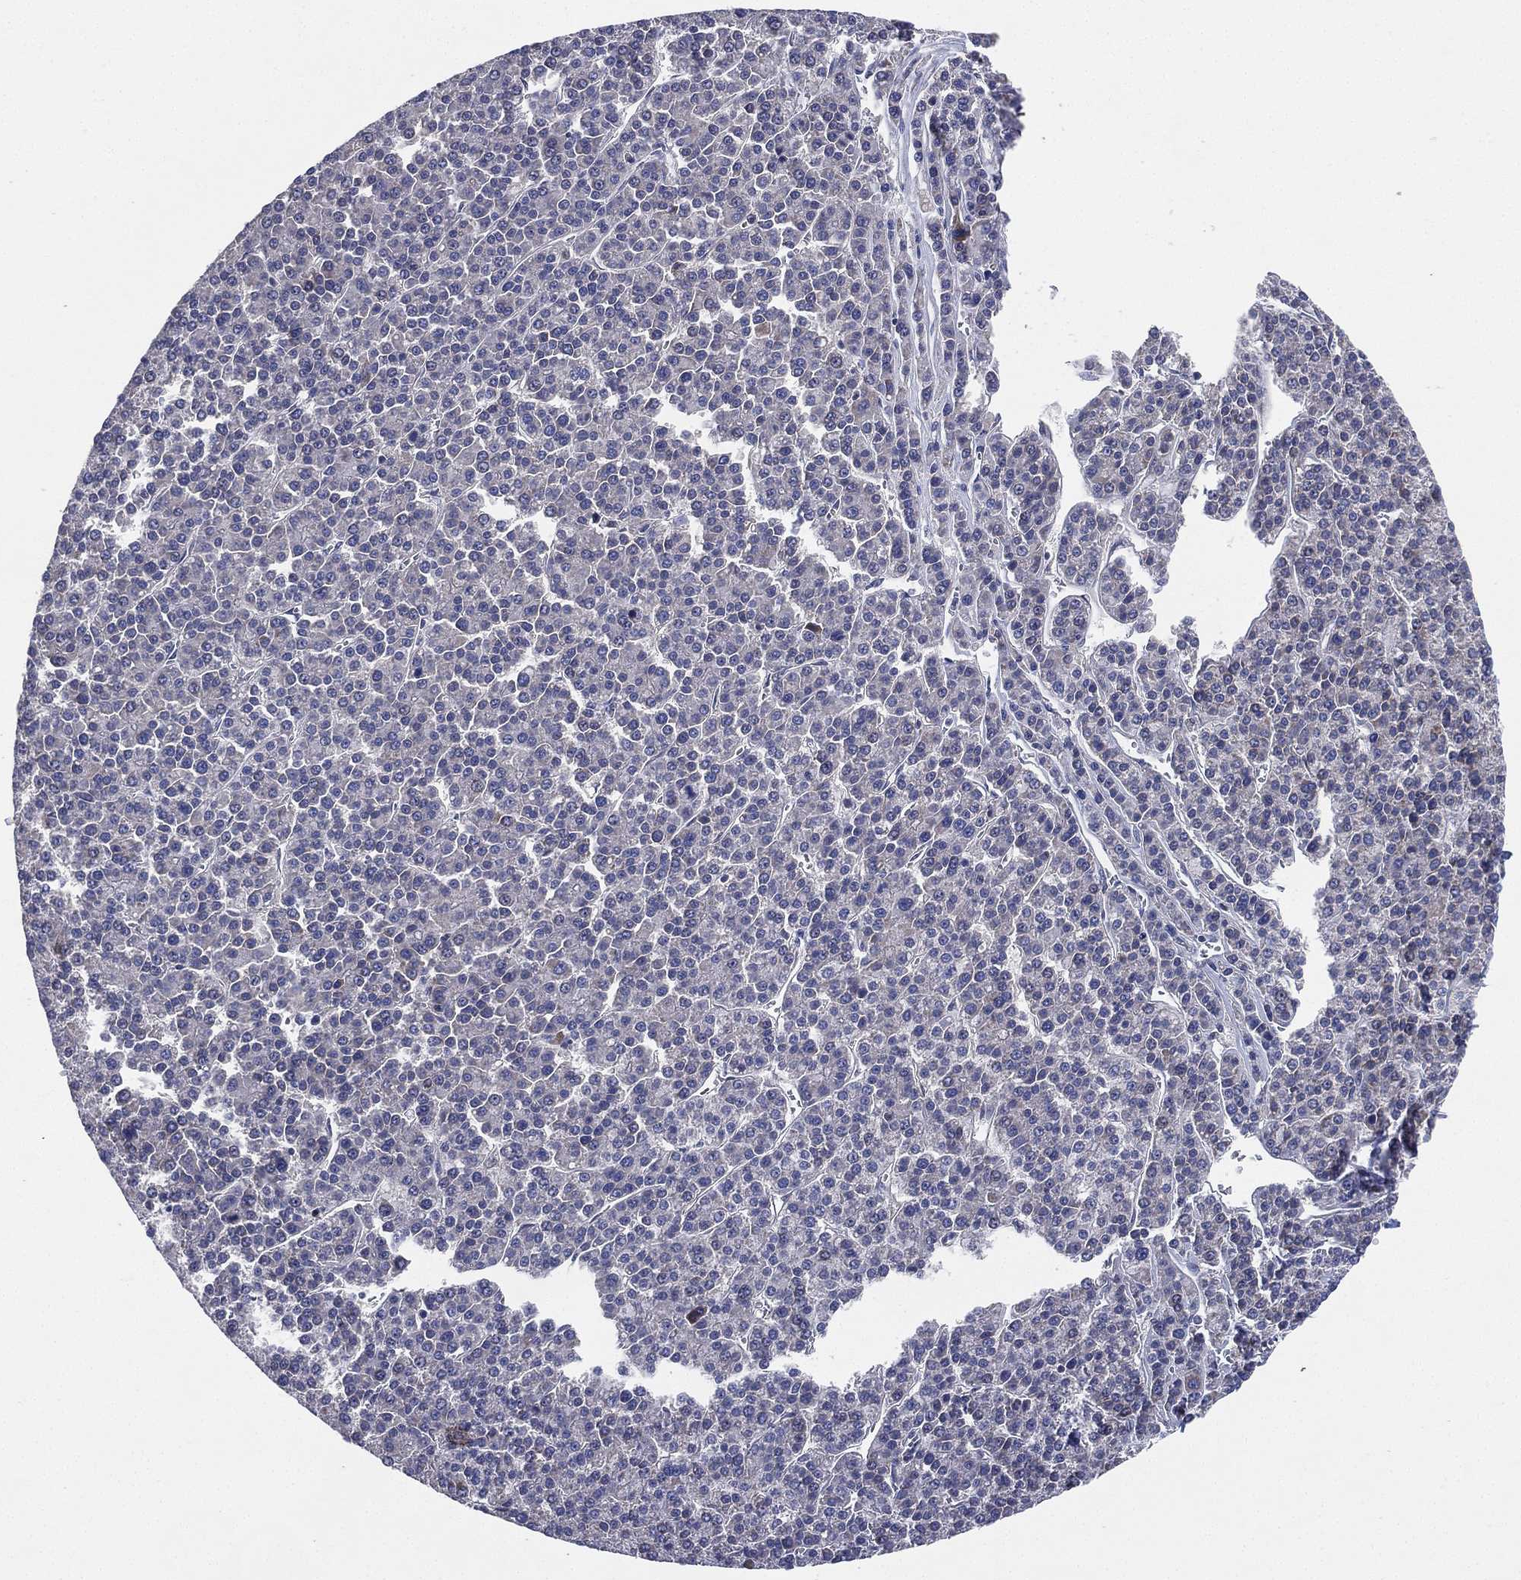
{"staining": {"intensity": "negative", "quantity": "none", "location": "none"}, "tissue": "liver cancer", "cell_type": "Tumor cells", "image_type": "cancer", "snomed": [{"axis": "morphology", "description": "Carcinoma, Hepatocellular, NOS"}, {"axis": "topography", "description": "Liver"}], "caption": "An IHC image of hepatocellular carcinoma (liver) is shown. There is no staining in tumor cells of hepatocellular carcinoma (liver).", "gene": "KAT14", "patient": {"sex": "female", "age": 58}}